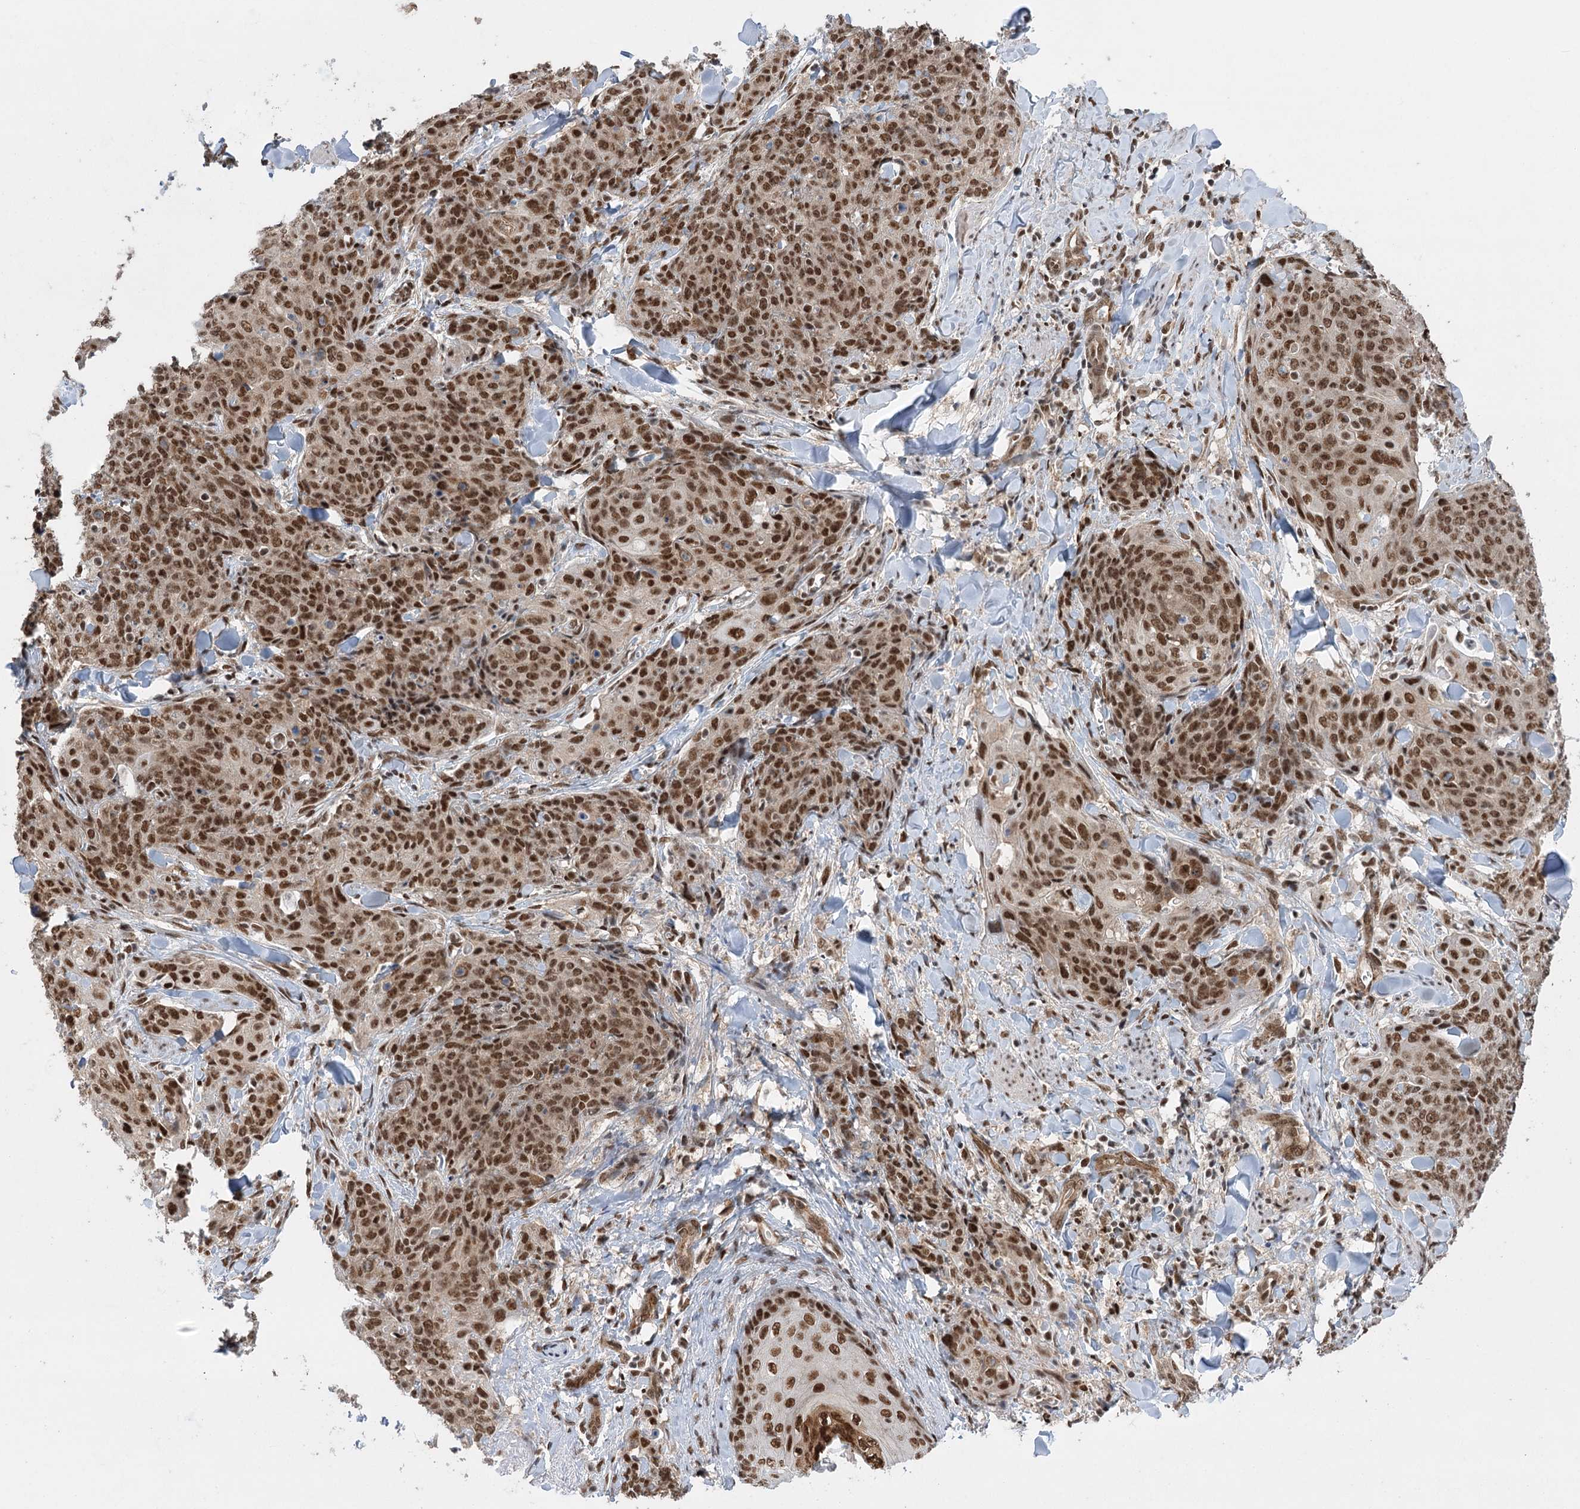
{"staining": {"intensity": "moderate", "quantity": ">75%", "location": "nuclear"}, "tissue": "skin cancer", "cell_type": "Tumor cells", "image_type": "cancer", "snomed": [{"axis": "morphology", "description": "Squamous cell carcinoma, NOS"}, {"axis": "topography", "description": "Skin"}, {"axis": "topography", "description": "Vulva"}], "caption": "Protein staining of skin cancer tissue exhibits moderate nuclear staining in about >75% of tumor cells. The protein of interest is shown in brown color, while the nuclei are stained blue.", "gene": "ZCCHC8", "patient": {"sex": "female", "age": 85}}